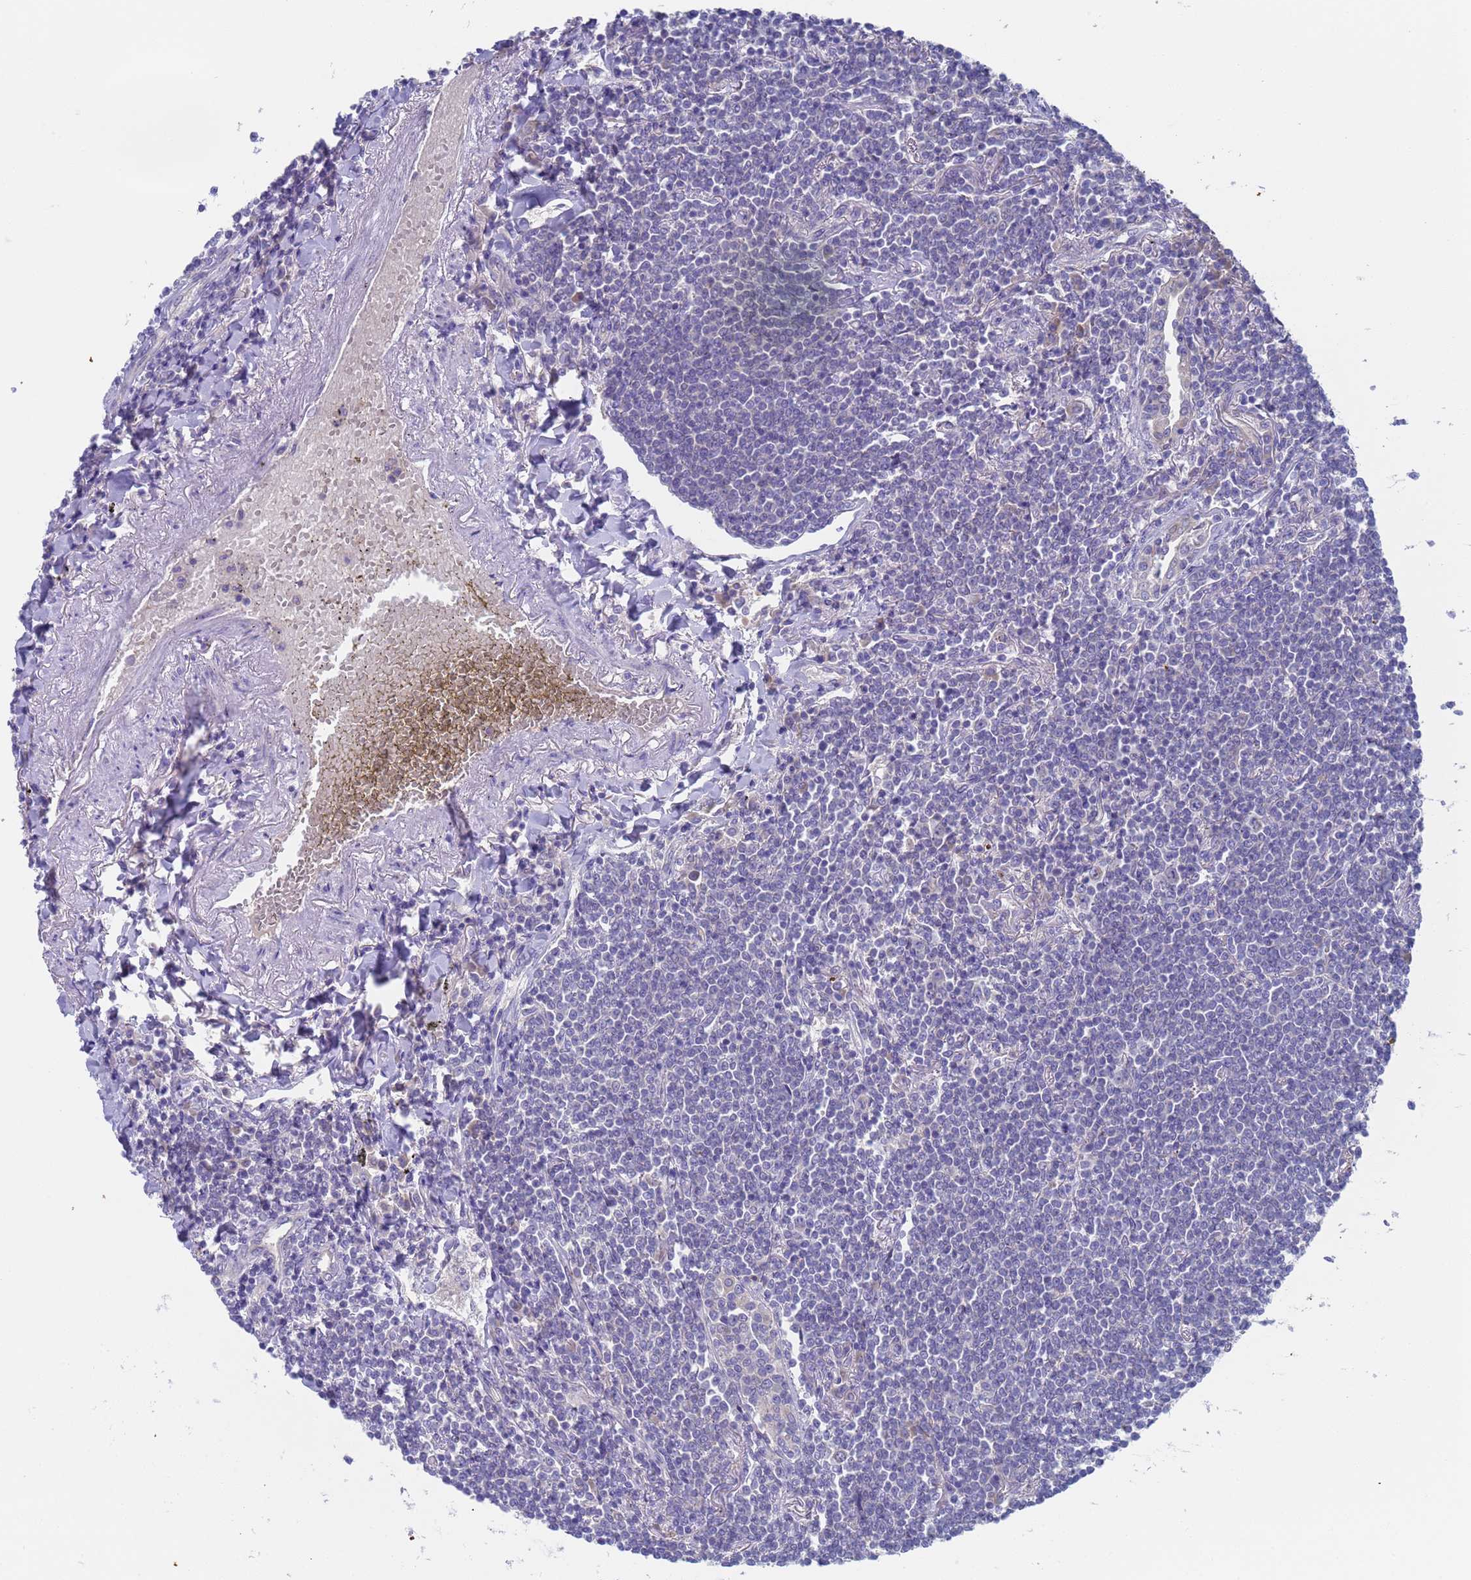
{"staining": {"intensity": "negative", "quantity": "none", "location": "none"}, "tissue": "lymphoma", "cell_type": "Tumor cells", "image_type": "cancer", "snomed": [{"axis": "morphology", "description": "Malignant lymphoma, non-Hodgkin's type, Low grade"}, {"axis": "topography", "description": "Lung"}], "caption": "Photomicrograph shows no protein expression in tumor cells of lymphoma tissue.", "gene": "PET117", "patient": {"sex": "female", "age": 71}}